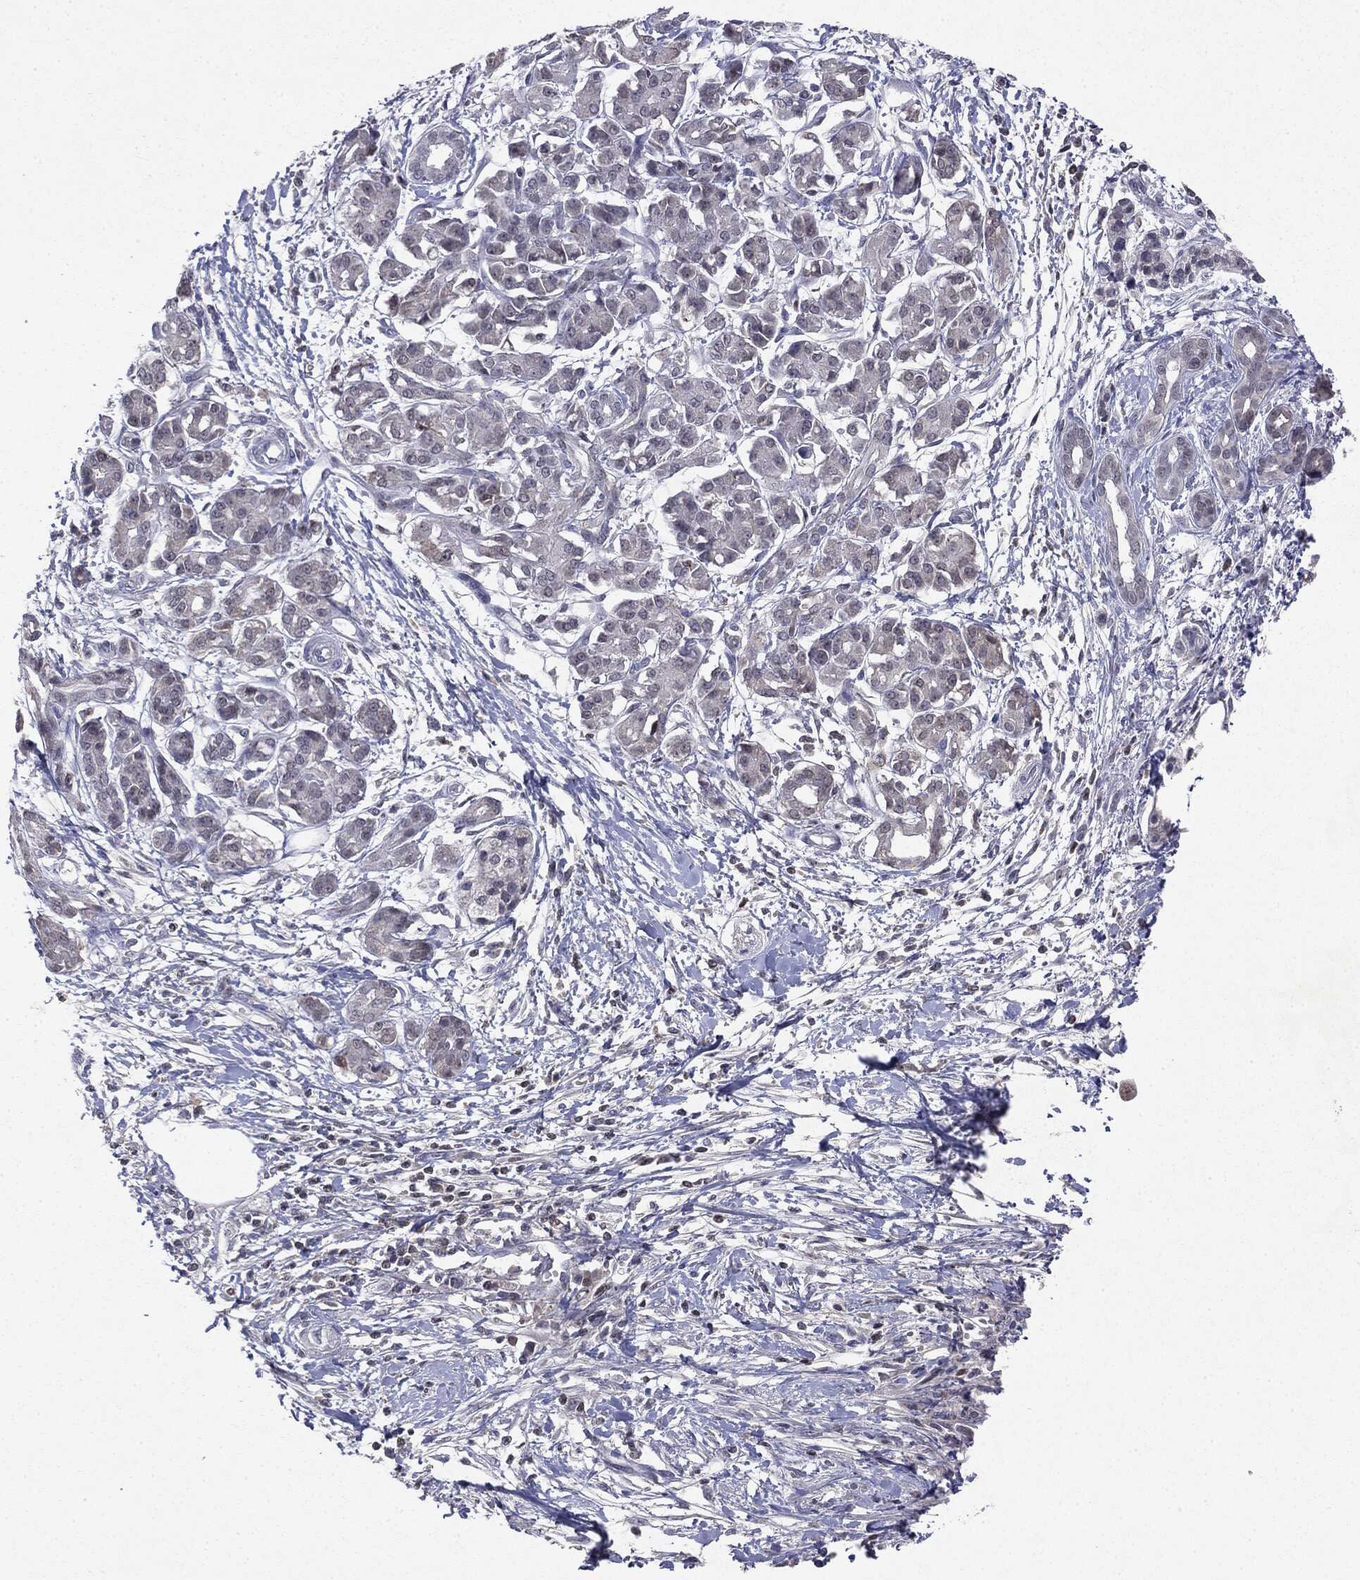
{"staining": {"intensity": "negative", "quantity": "none", "location": "none"}, "tissue": "pancreatic cancer", "cell_type": "Tumor cells", "image_type": "cancer", "snomed": [{"axis": "morphology", "description": "Adenocarcinoma, NOS"}, {"axis": "topography", "description": "Pancreas"}], "caption": "An immunohistochemistry (IHC) histopathology image of pancreatic cancer (adenocarcinoma) is shown. There is no staining in tumor cells of pancreatic cancer (adenocarcinoma).", "gene": "KIF2C", "patient": {"sex": "male", "age": 72}}